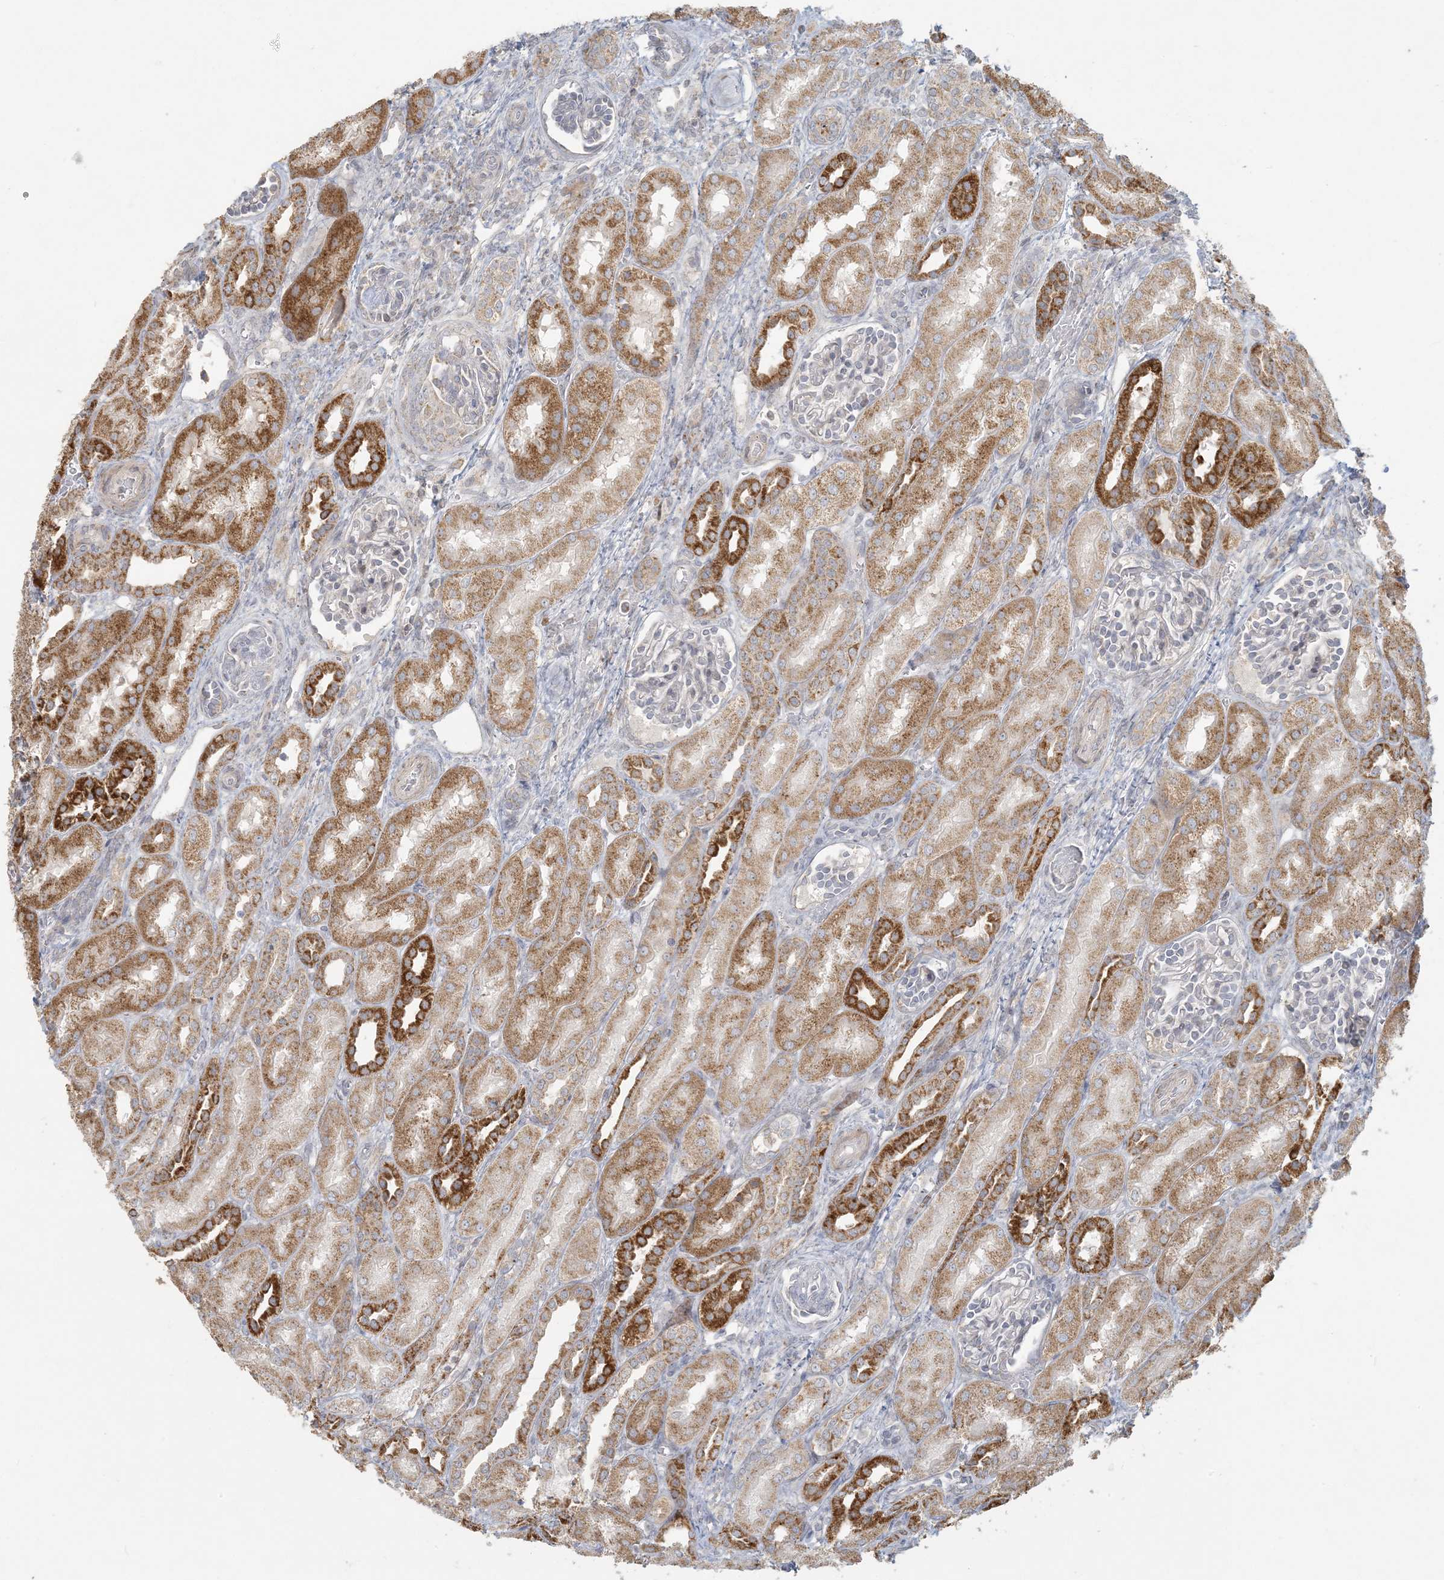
{"staining": {"intensity": "negative", "quantity": "none", "location": "none"}, "tissue": "kidney", "cell_type": "Cells in glomeruli", "image_type": "normal", "snomed": [{"axis": "morphology", "description": "Normal tissue, NOS"}, {"axis": "morphology", "description": "Neoplasm, malignant, NOS"}, {"axis": "topography", "description": "Kidney"}], "caption": "Immunohistochemical staining of unremarkable kidney reveals no significant positivity in cells in glomeruli.", "gene": "MCAT", "patient": {"sex": "female", "age": 1}}